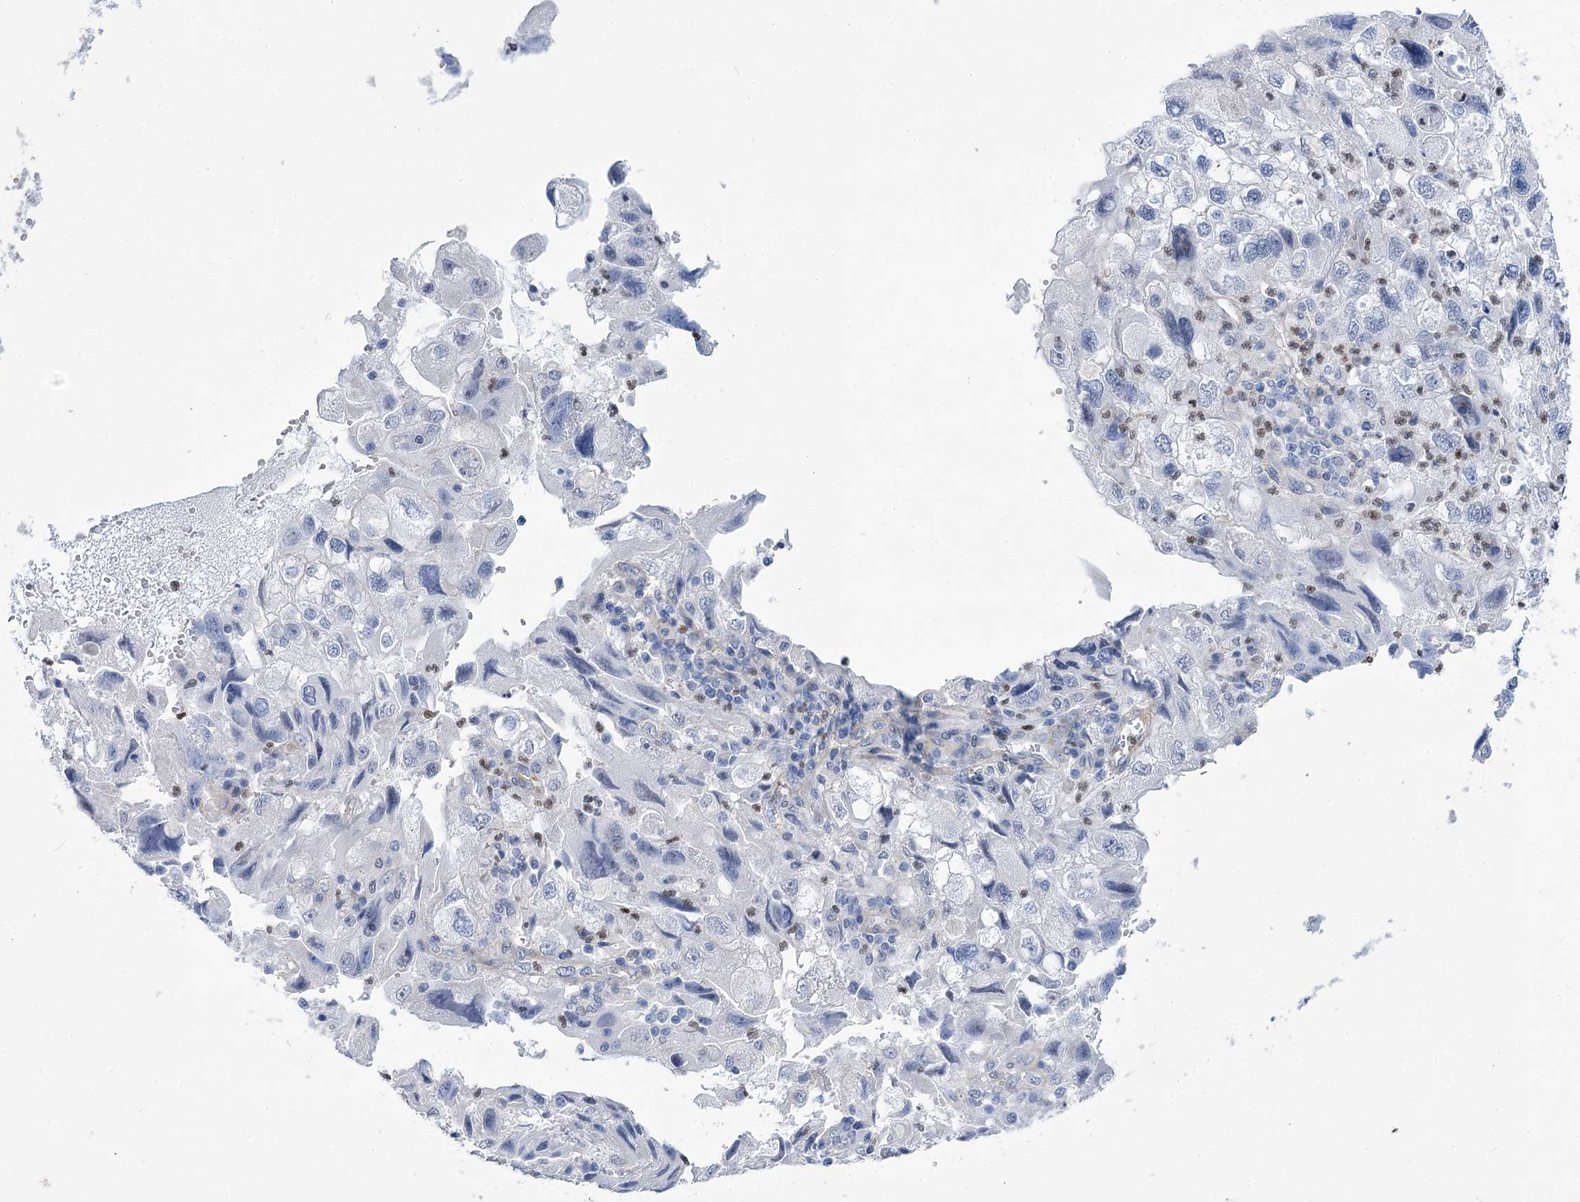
{"staining": {"intensity": "negative", "quantity": "none", "location": "none"}, "tissue": "endometrial cancer", "cell_type": "Tumor cells", "image_type": "cancer", "snomed": [{"axis": "morphology", "description": "Adenocarcinoma, NOS"}, {"axis": "topography", "description": "Endometrium"}], "caption": "IHC of human endometrial cancer (adenocarcinoma) displays no expression in tumor cells.", "gene": "THAP6", "patient": {"sex": "female", "age": 49}}